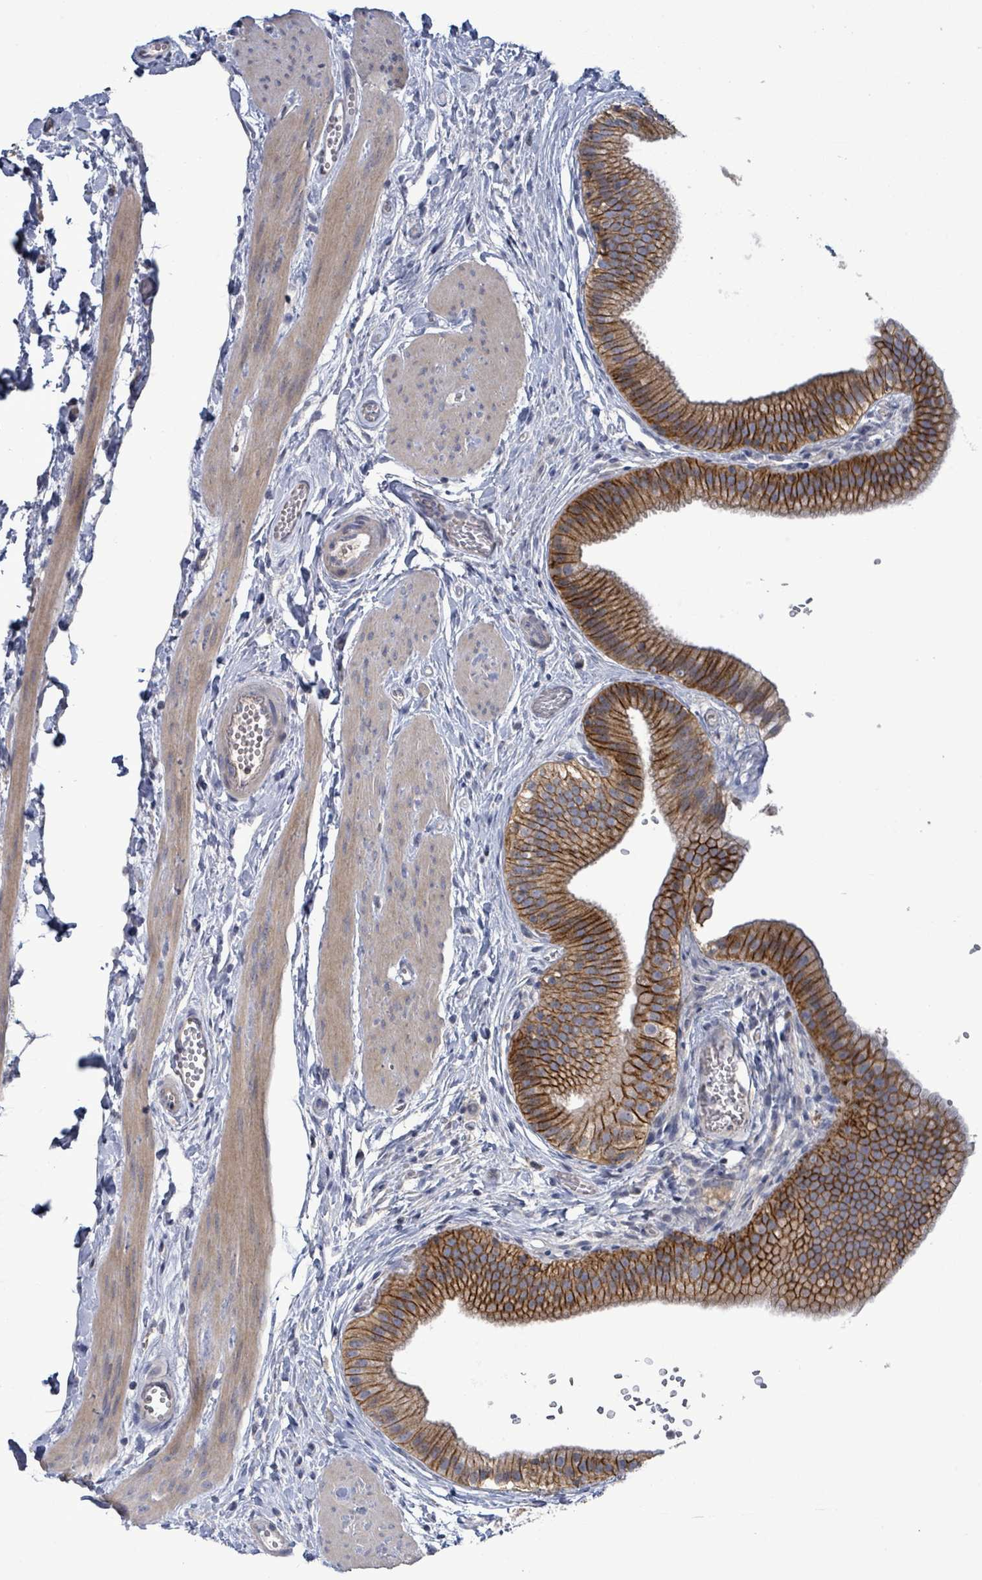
{"staining": {"intensity": "strong", "quantity": ">75%", "location": "cytoplasmic/membranous"}, "tissue": "gallbladder", "cell_type": "Glandular cells", "image_type": "normal", "snomed": [{"axis": "morphology", "description": "Normal tissue, NOS"}, {"axis": "topography", "description": "Gallbladder"}], "caption": "This photomicrograph exhibits IHC staining of benign gallbladder, with high strong cytoplasmic/membranous positivity in approximately >75% of glandular cells.", "gene": "HRAS", "patient": {"sex": "female", "age": 54}}